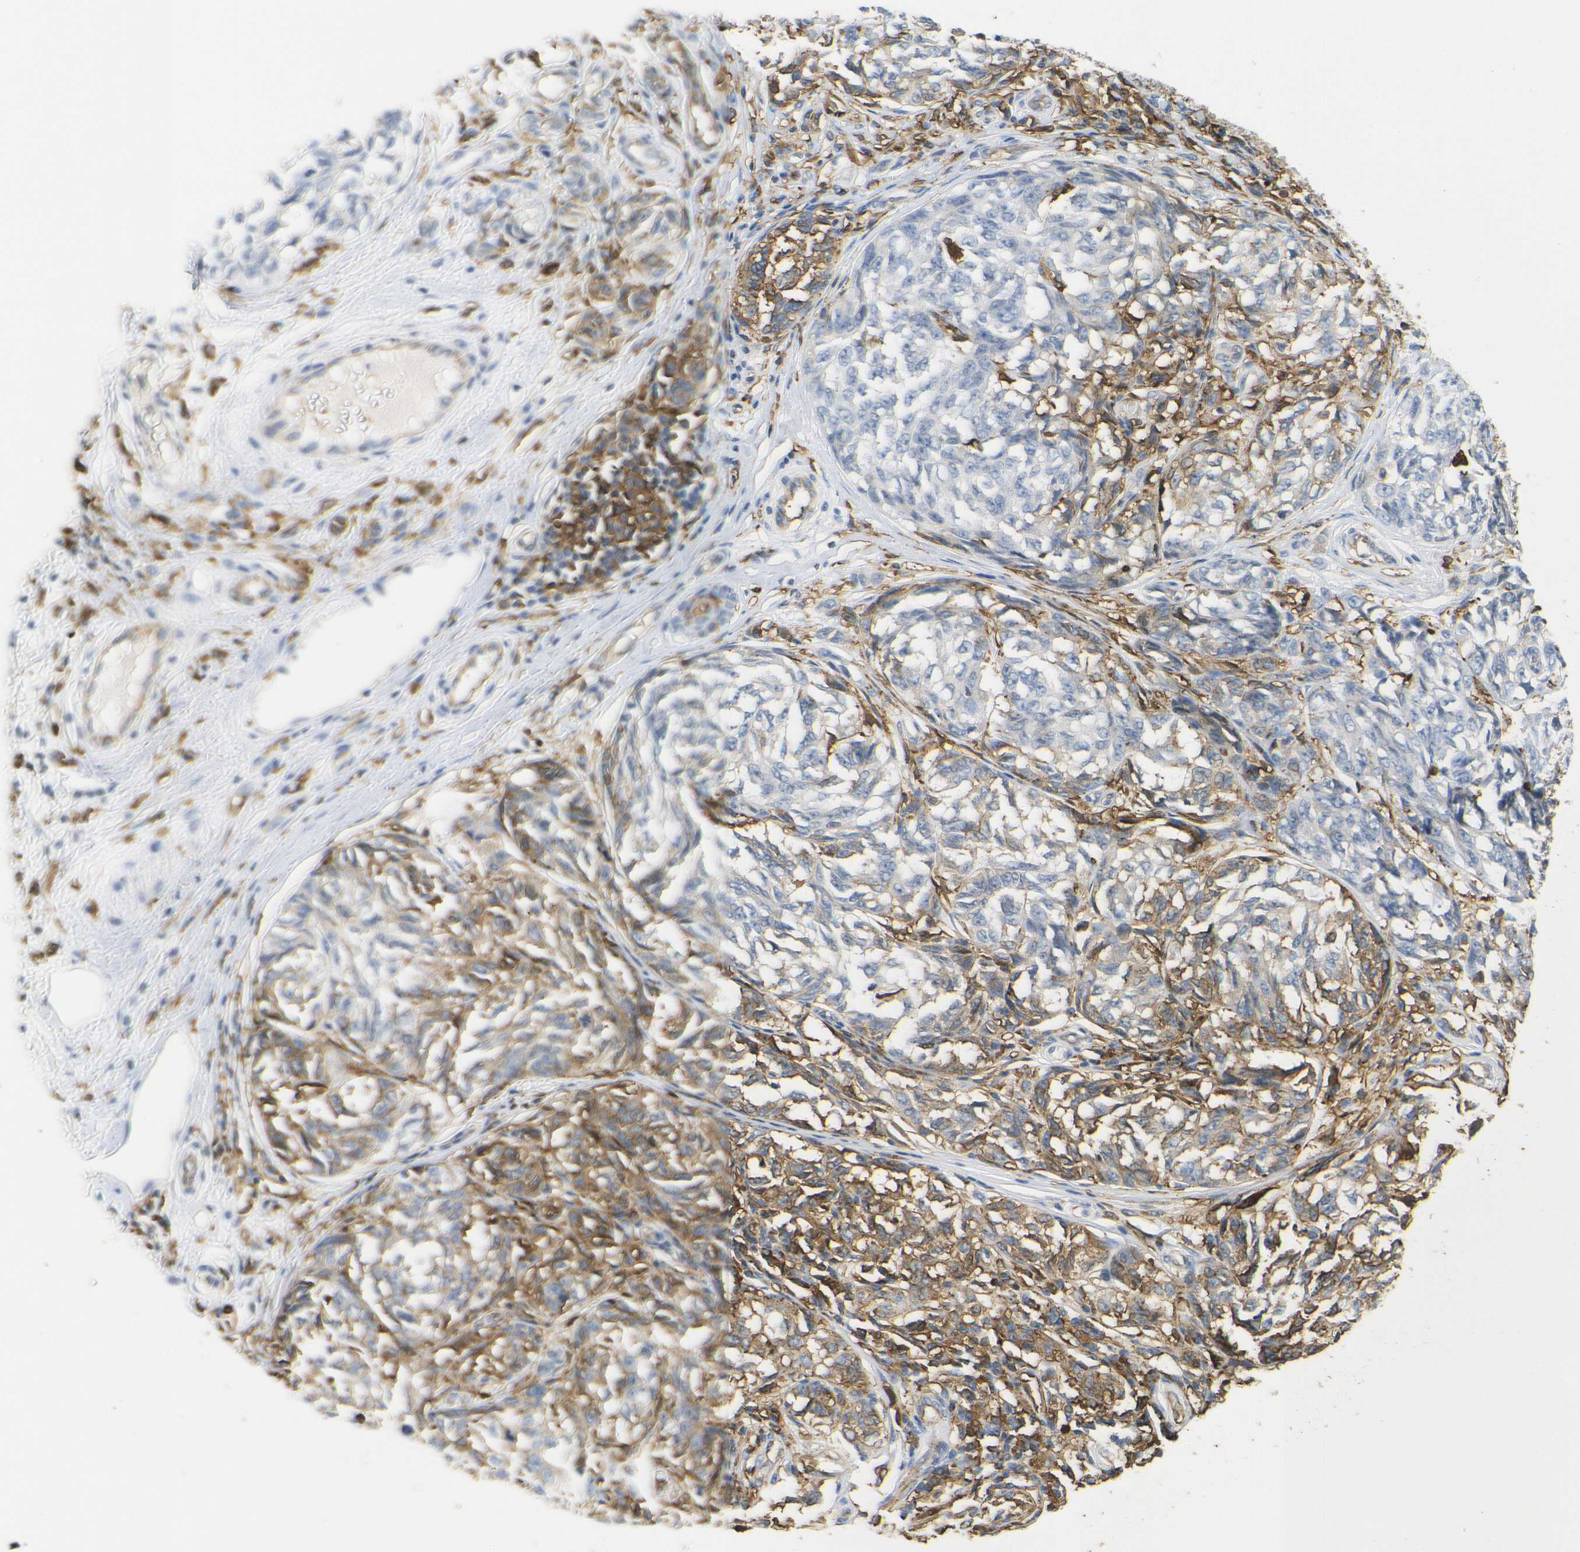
{"staining": {"intensity": "moderate", "quantity": "25%-75%", "location": "cytoplasmic/membranous"}, "tissue": "melanoma", "cell_type": "Tumor cells", "image_type": "cancer", "snomed": [{"axis": "morphology", "description": "Malignant melanoma, NOS"}, {"axis": "topography", "description": "Skin"}], "caption": "Immunohistochemistry of human melanoma reveals medium levels of moderate cytoplasmic/membranous expression in about 25%-75% of tumor cells. Immunohistochemistry stains the protein of interest in brown and the nuclei are stained blue.", "gene": "HLA-DQB1", "patient": {"sex": "female", "age": 64}}